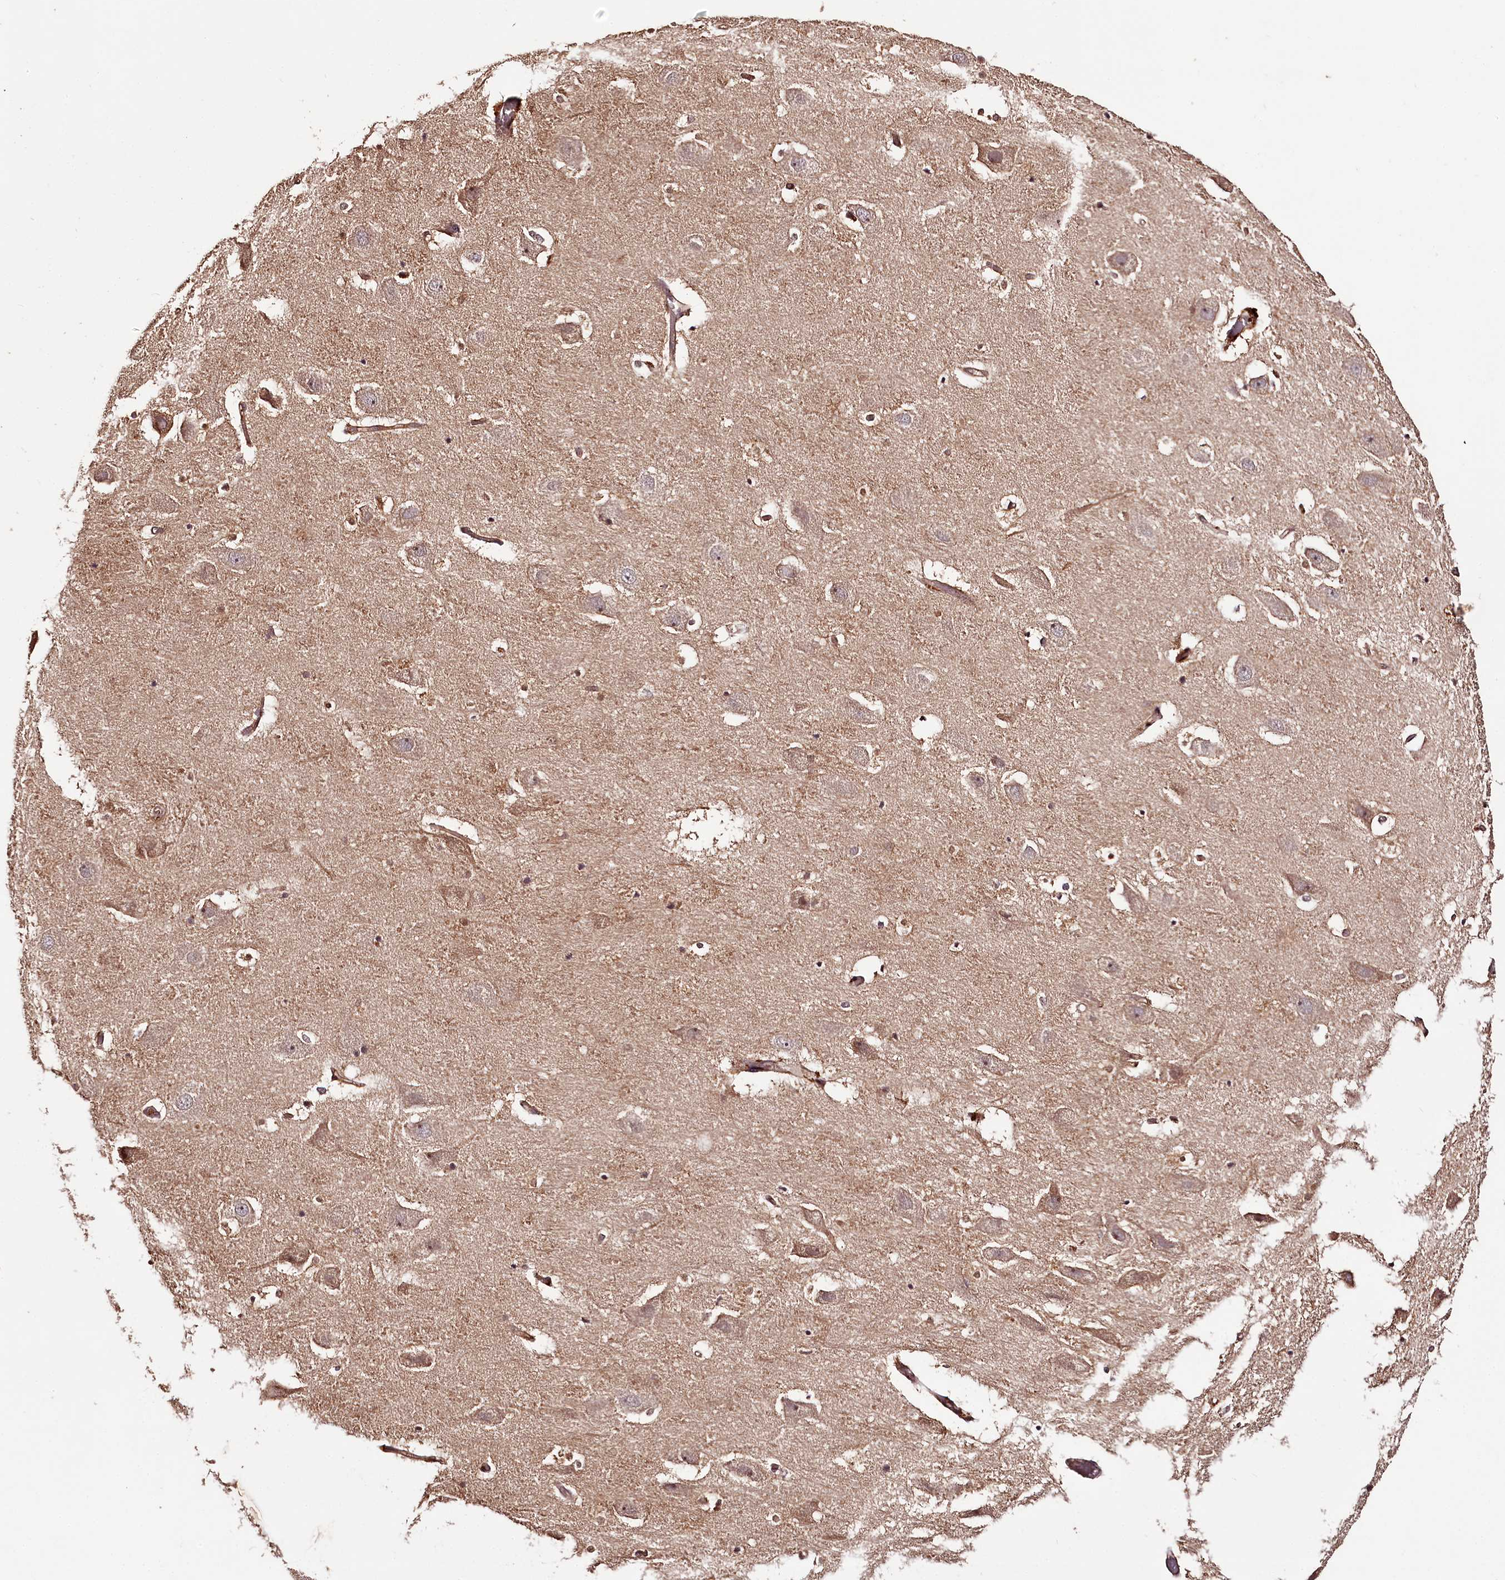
{"staining": {"intensity": "moderate", "quantity": "<25%", "location": "cytoplasmic/membranous"}, "tissue": "hippocampus", "cell_type": "Glial cells", "image_type": "normal", "snomed": [{"axis": "morphology", "description": "Normal tissue, NOS"}, {"axis": "topography", "description": "Hippocampus"}], "caption": "IHC photomicrograph of normal human hippocampus stained for a protein (brown), which demonstrates low levels of moderate cytoplasmic/membranous positivity in approximately <25% of glial cells.", "gene": "TTC12", "patient": {"sex": "female", "age": 52}}